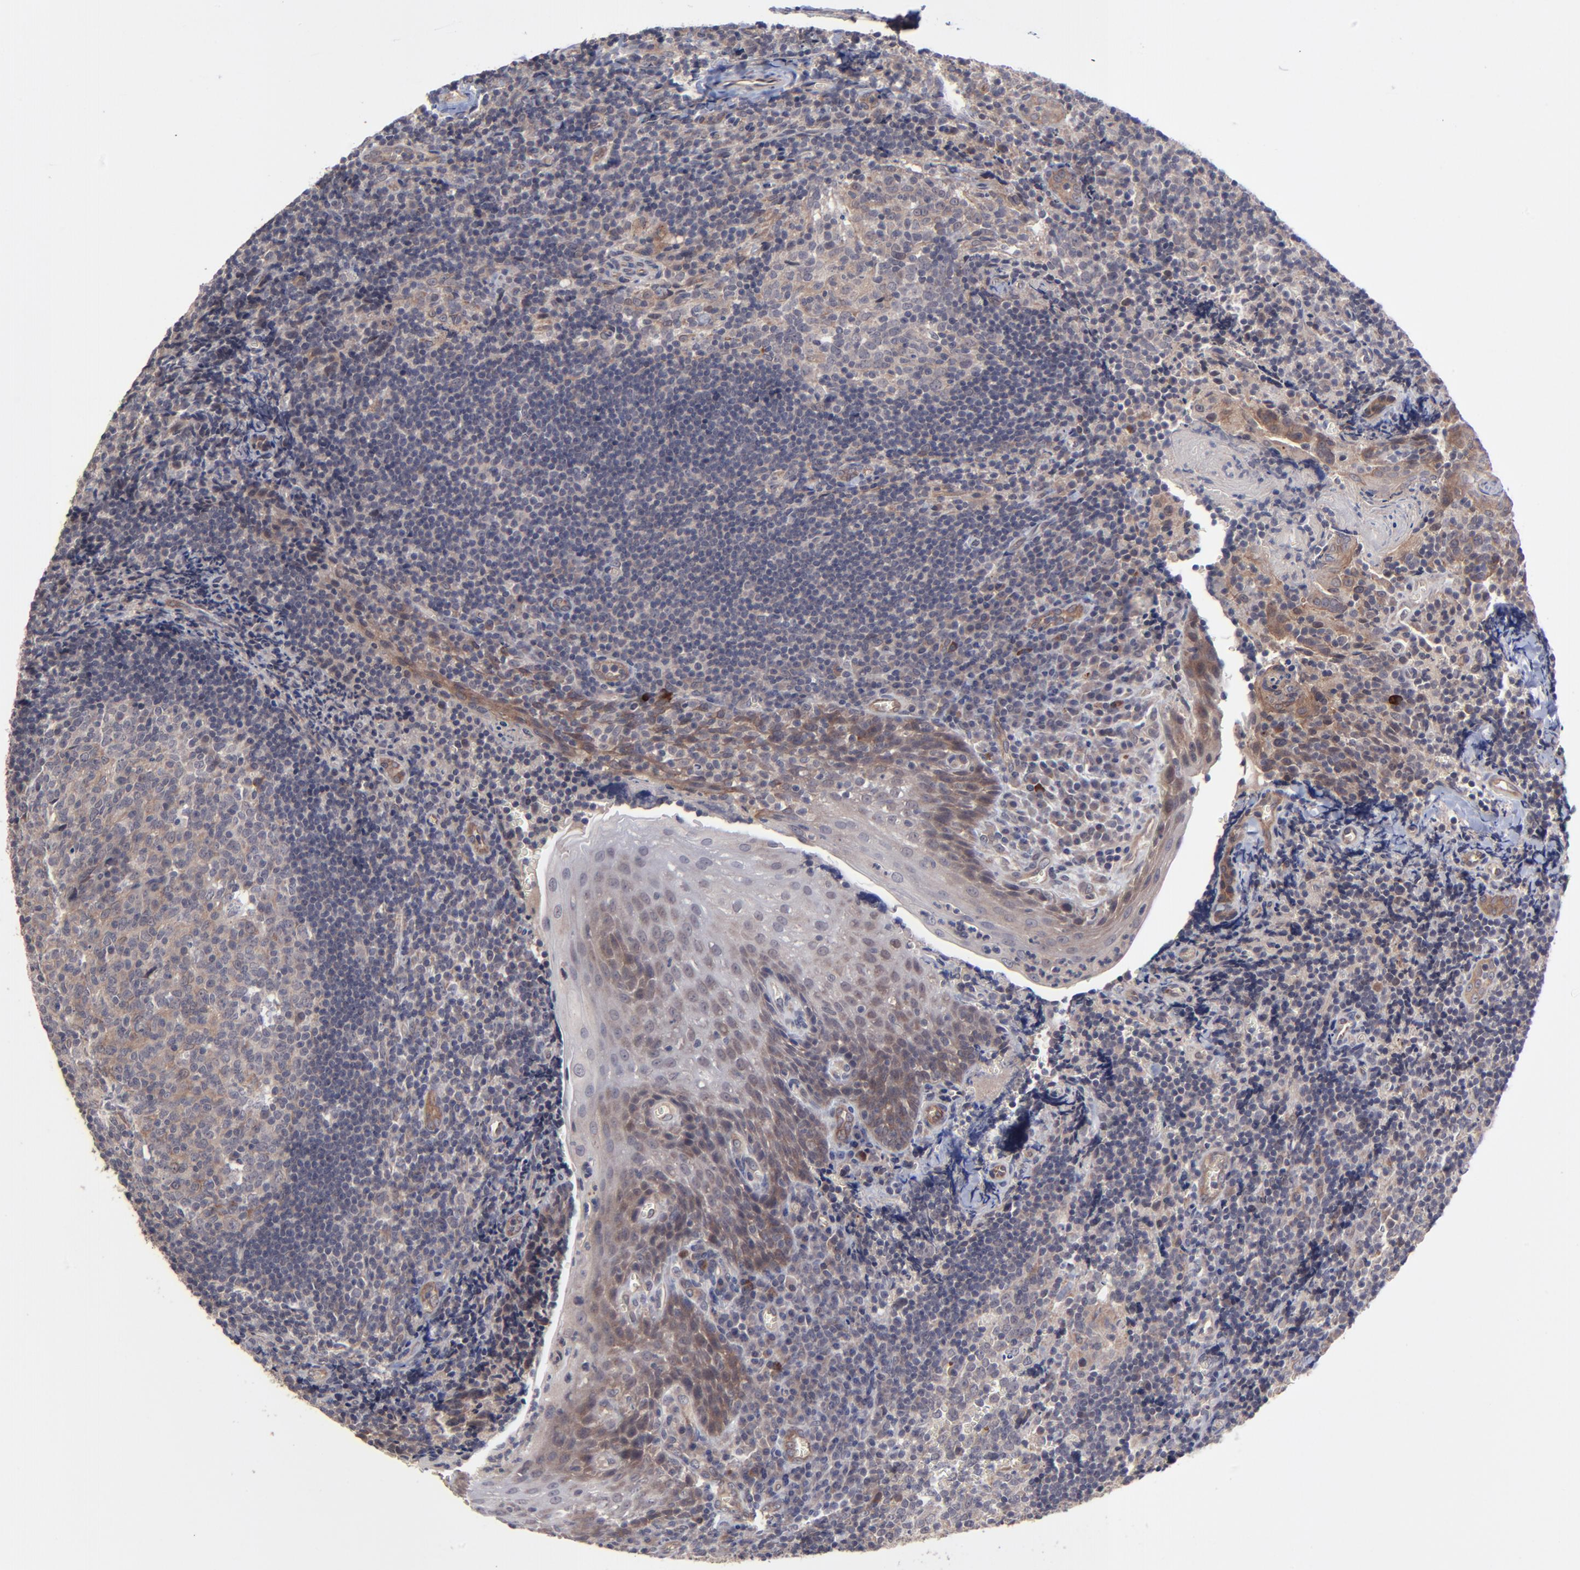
{"staining": {"intensity": "weak", "quantity": ">75%", "location": "cytoplasmic/membranous"}, "tissue": "tonsil", "cell_type": "Germinal center cells", "image_type": "normal", "snomed": [{"axis": "morphology", "description": "Normal tissue, NOS"}, {"axis": "topography", "description": "Tonsil"}], "caption": "Benign tonsil demonstrates weak cytoplasmic/membranous expression in about >75% of germinal center cells Immunohistochemistry stains the protein in brown and the nuclei are stained blue..", "gene": "ZNF780A", "patient": {"sex": "male", "age": 20}}